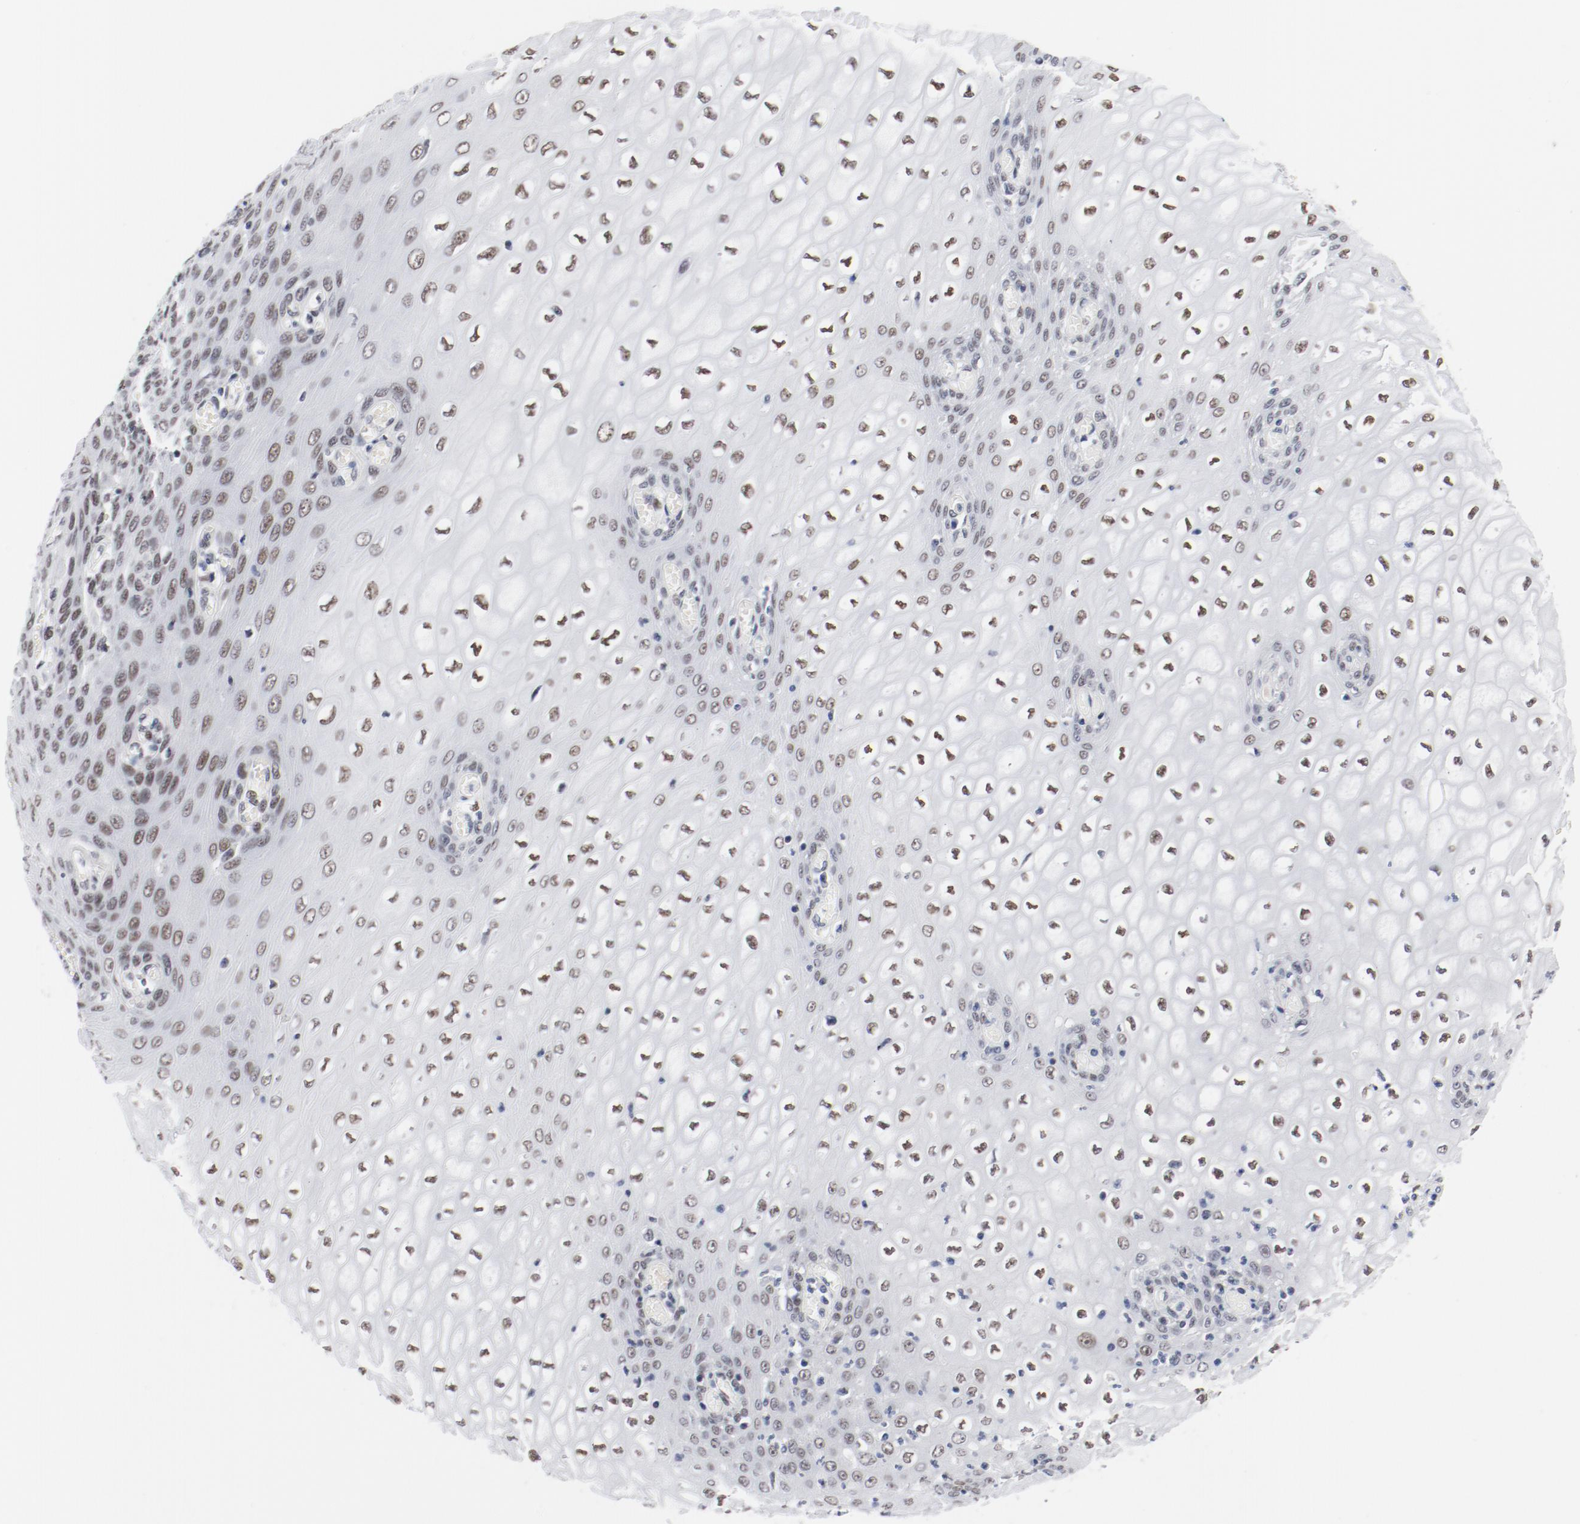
{"staining": {"intensity": "moderate", "quantity": ">75%", "location": "nuclear"}, "tissue": "esophagus", "cell_type": "Squamous epithelial cells", "image_type": "normal", "snomed": [{"axis": "morphology", "description": "Normal tissue, NOS"}, {"axis": "topography", "description": "Esophagus"}], "caption": "Esophagus stained with DAB IHC shows medium levels of moderate nuclear positivity in about >75% of squamous epithelial cells.", "gene": "ARNT", "patient": {"sex": "male", "age": 65}}